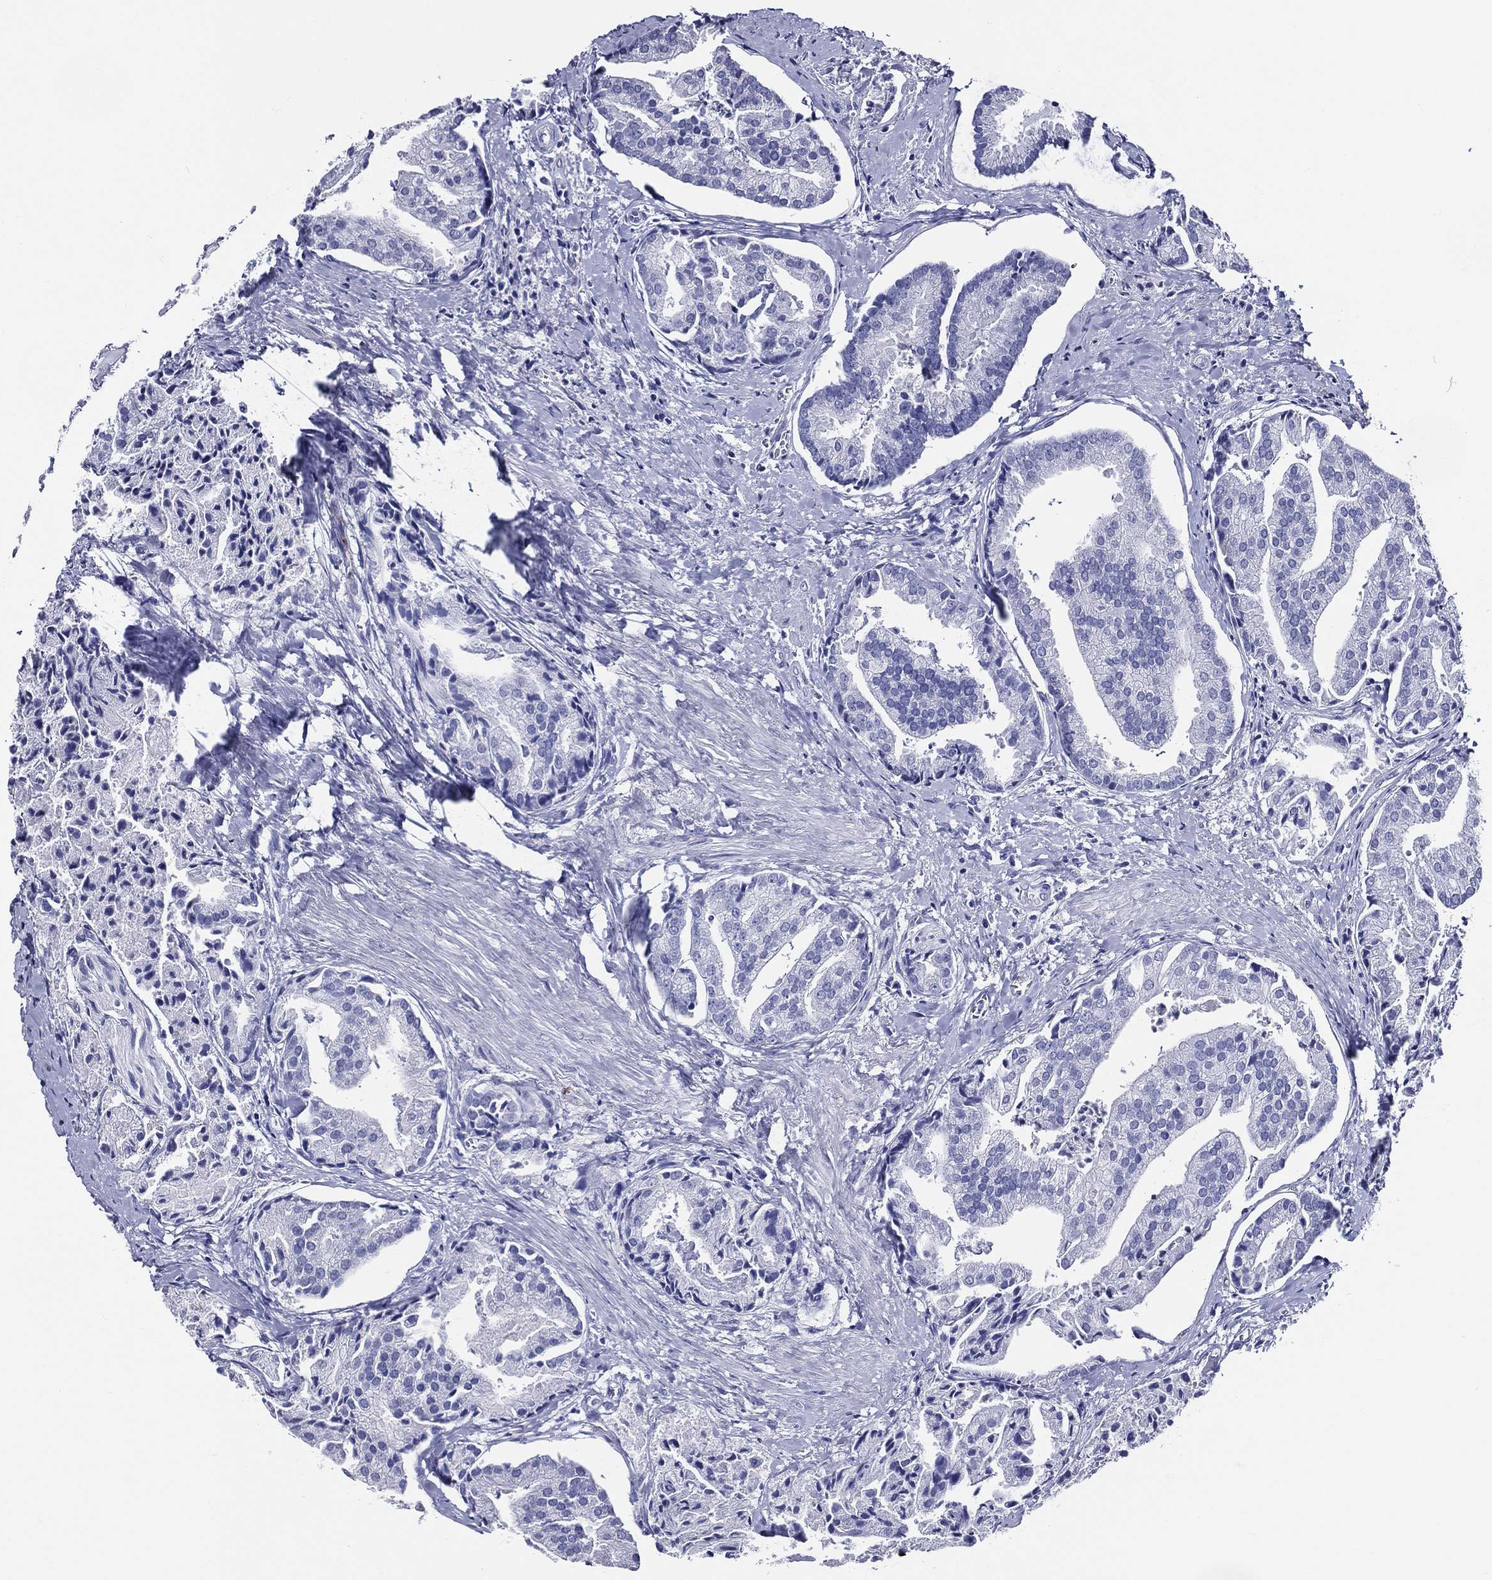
{"staining": {"intensity": "negative", "quantity": "none", "location": "none"}, "tissue": "prostate cancer", "cell_type": "Tumor cells", "image_type": "cancer", "snomed": [{"axis": "morphology", "description": "Adenocarcinoma, NOS"}, {"axis": "topography", "description": "Prostate and seminal vesicle, NOS"}, {"axis": "topography", "description": "Prostate"}], "caption": "Prostate cancer (adenocarcinoma) was stained to show a protein in brown. There is no significant staining in tumor cells.", "gene": "ACE2", "patient": {"sex": "male", "age": 44}}